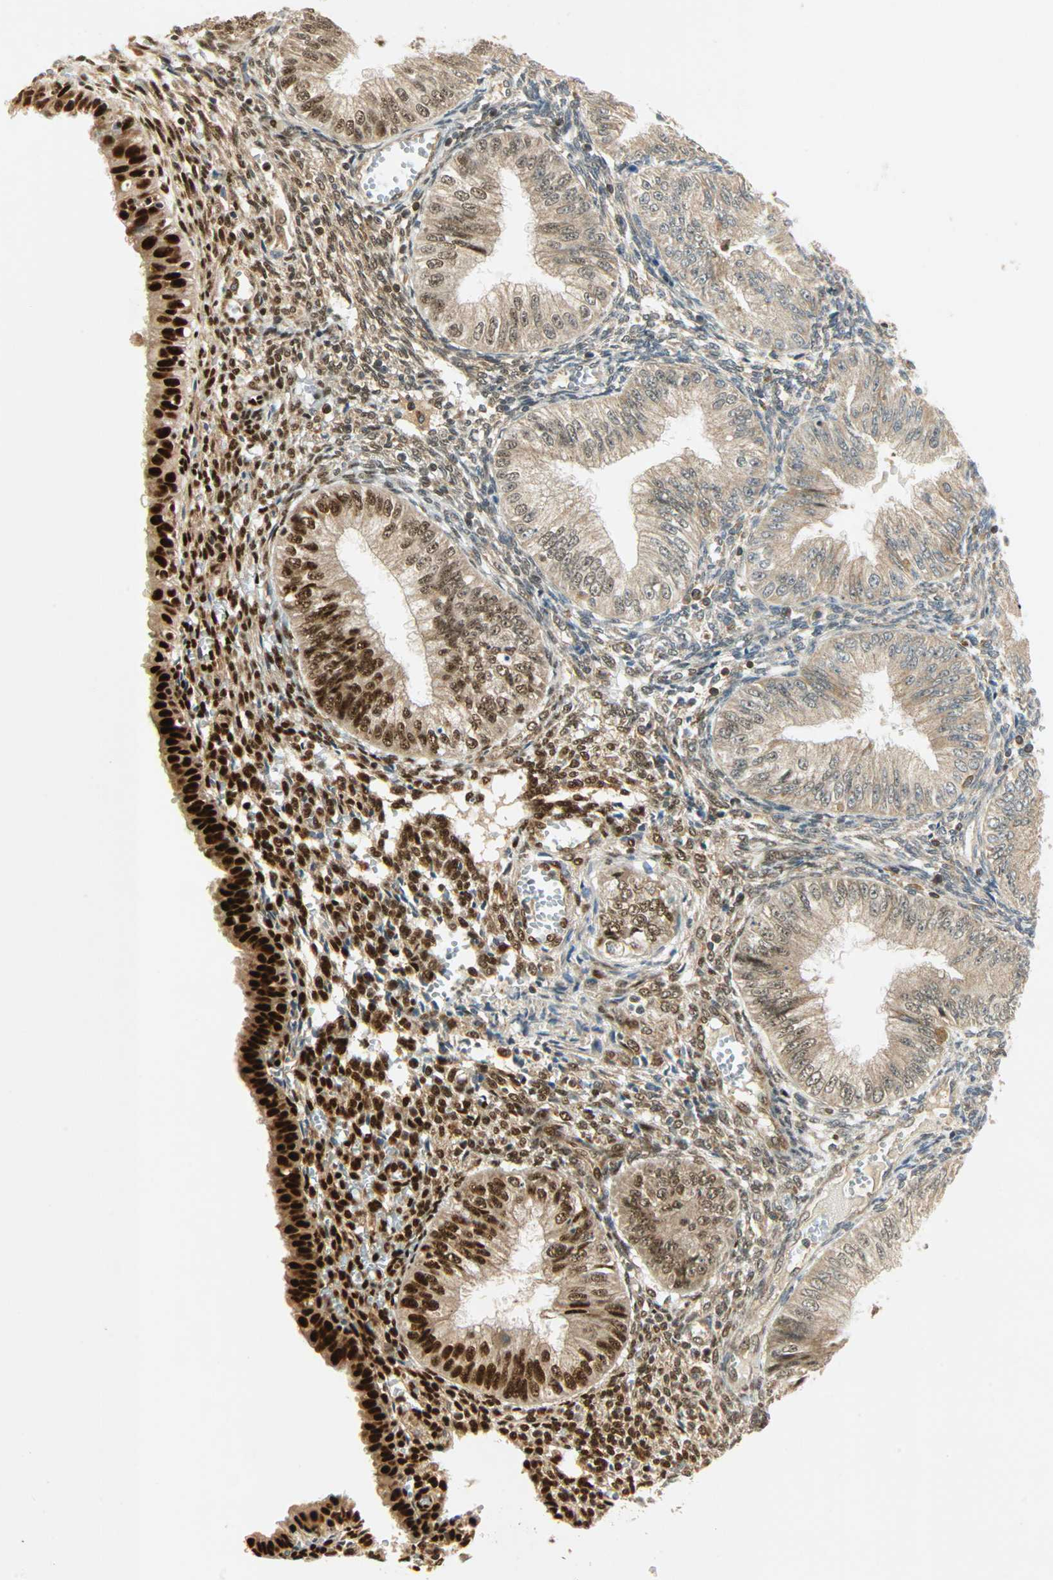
{"staining": {"intensity": "strong", "quantity": ">75%", "location": "cytoplasmic/membranous,nuclear"}, "tissue": "endometrial cancer", "cell_type": "Tumor cells", "image_type": "cancer", "snomed": [{"axis": "morphology", "description": "Normal tissue, NOS"}, {"axis": "morphology", "description": "Adenocarcinoma, NOS"}, {"axis": "topography", "description": "Endometrium"}], "caption": "Immunohistochemical staining of human adenocarcinoma (endometrial) shows high levels of strong cytoplasmic/membranous and nuclear expression in approximately >75% of tumor cells.", "gene": "PNPLA6", "patient": {"sex": "female", "age": 53}}